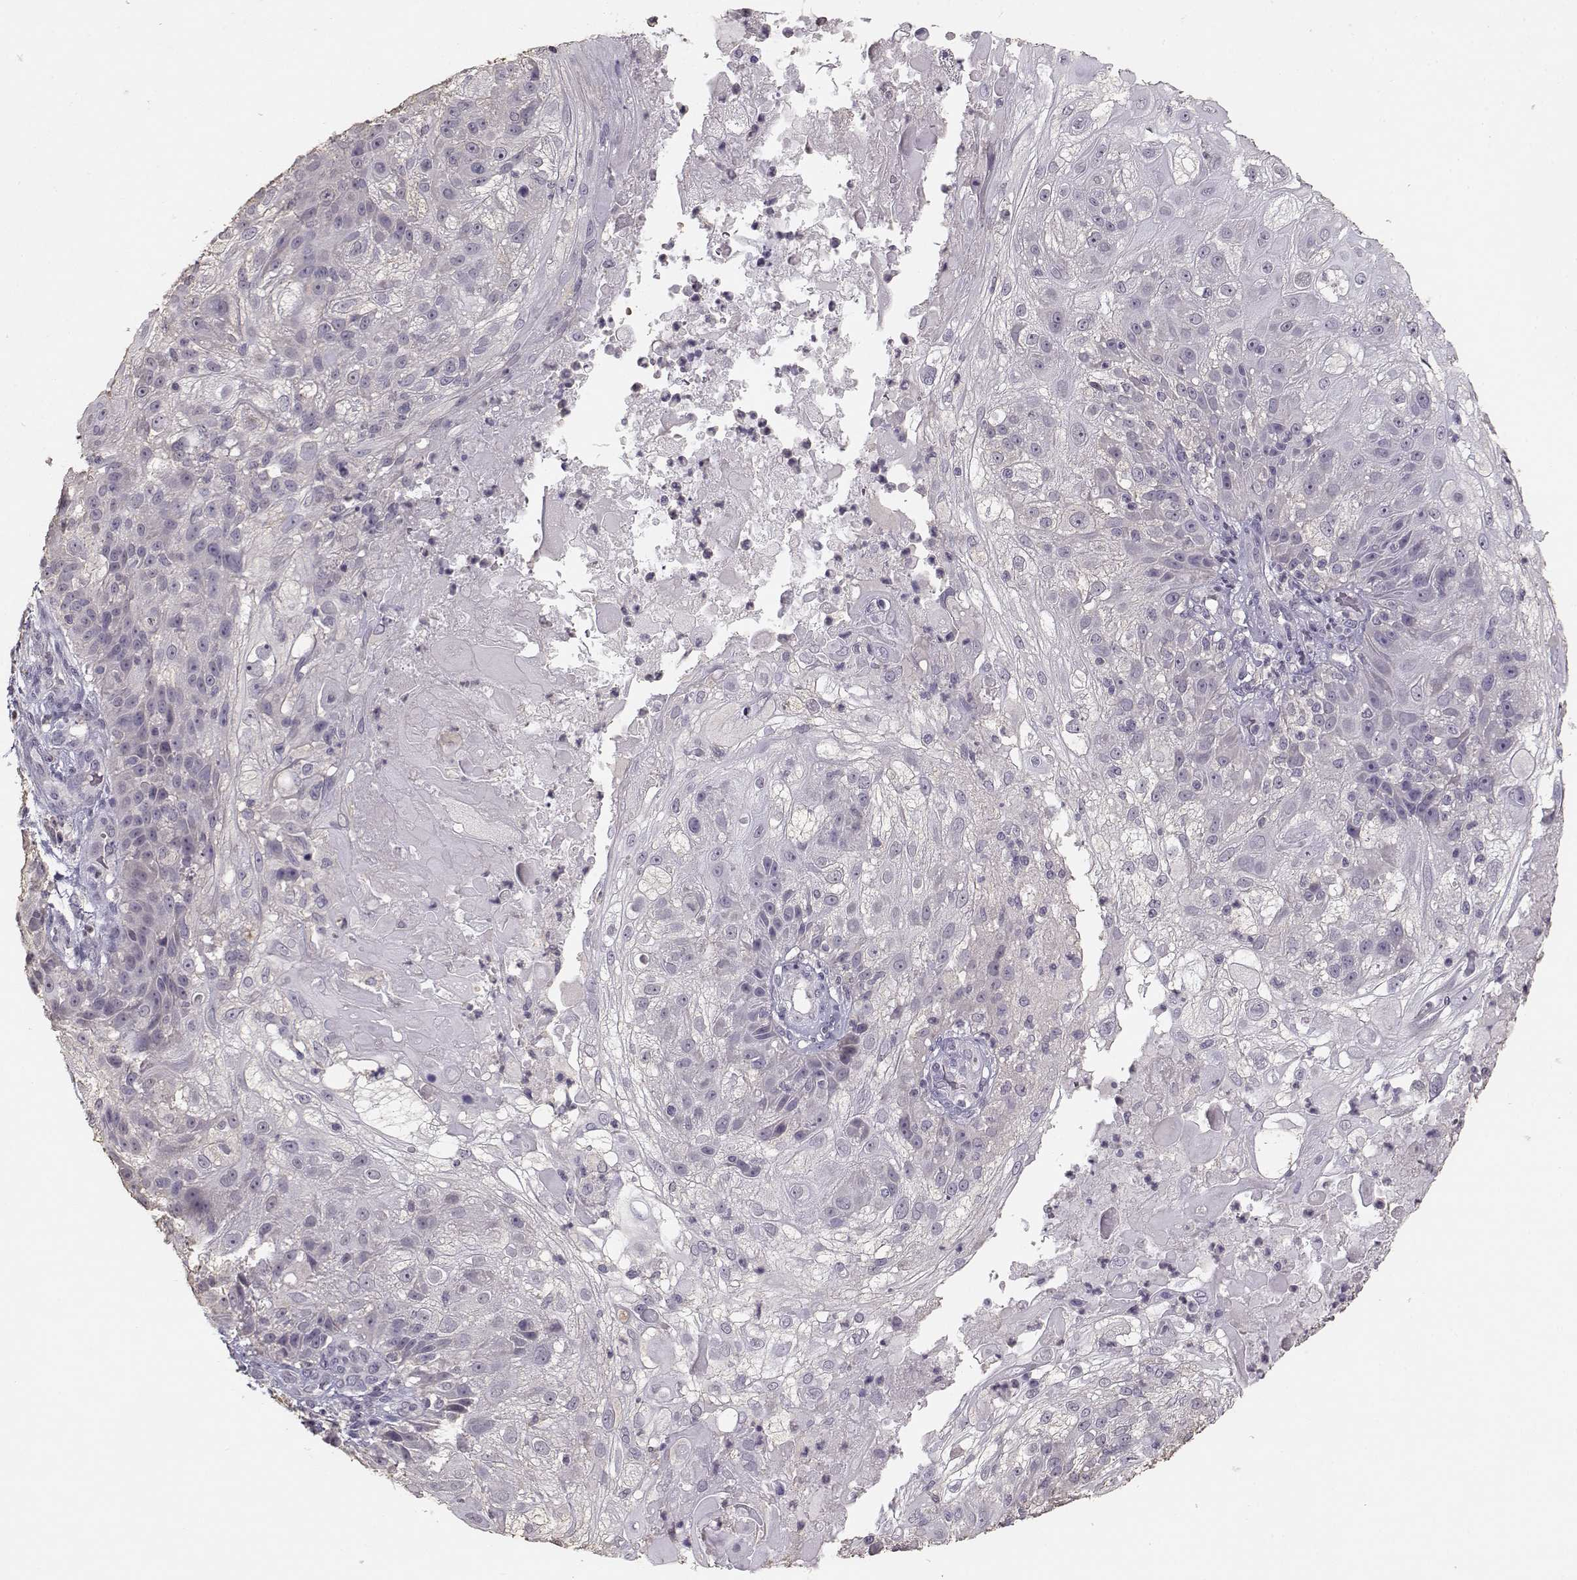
{"staining": {"intensity": "negative", "quantity": "none", "location": "none"}, "tissue": "skin cancer", "cell_type": "Tumor cells", "image_type": "cancer", "snomed": [{"axis": "morphology", "description": "Normal tissue, NOS"}, {"axis": "morphology", "description": "Squamous cell carcinoma, NOS"}, {"axis": "topography", "description": "Skin"}], "caption": "This is an immunohistochemistry micrograph of squamous cell carcinoma (skin). There is no staining in tumor cells.", "gene": "UROC1", "patient": {"sex": "female", "age": 83}}